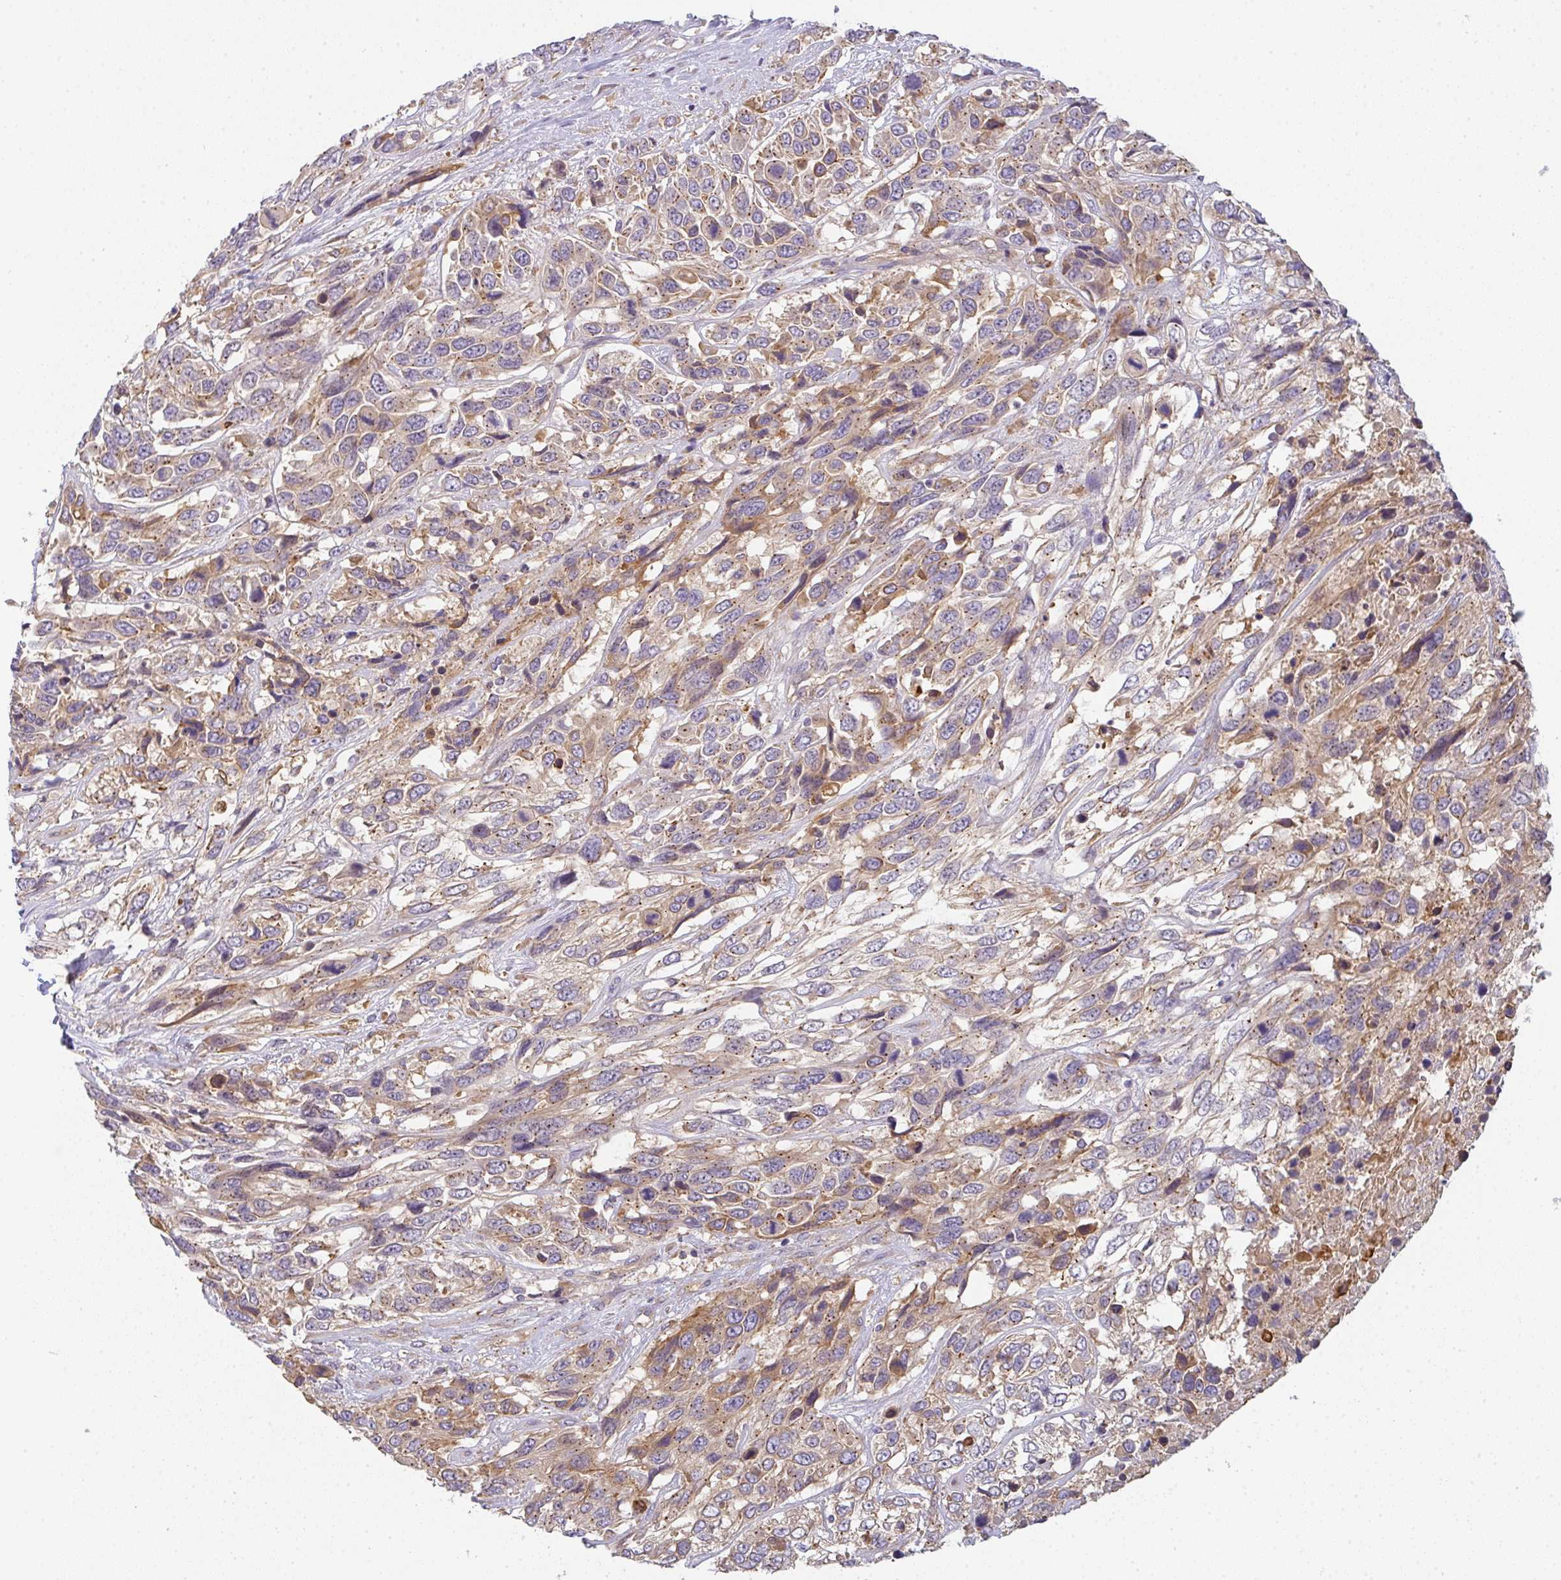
{"staining": {"intensity": "weak", "quantity": ">75%", "location": "cytoplasmic/membranous"}, "tissue": "urothelial cancer", "cell_type": "Tumor cells", "image_type": "cancer", "snomed": [{"axis": "morphology", "description": "Urothelial carcinoma, High grade"}, {"axis": "topography", "description": "Urinary bladder"}], "caption": "Immunohistochemical staining of human urothelial cancer demonstrates low levels of weak cytoplasmic/membranous protein expression in approximately >75% of tumor cells.", "gene": "SNX5", "patient": {"sex": "female", "age": 70}}